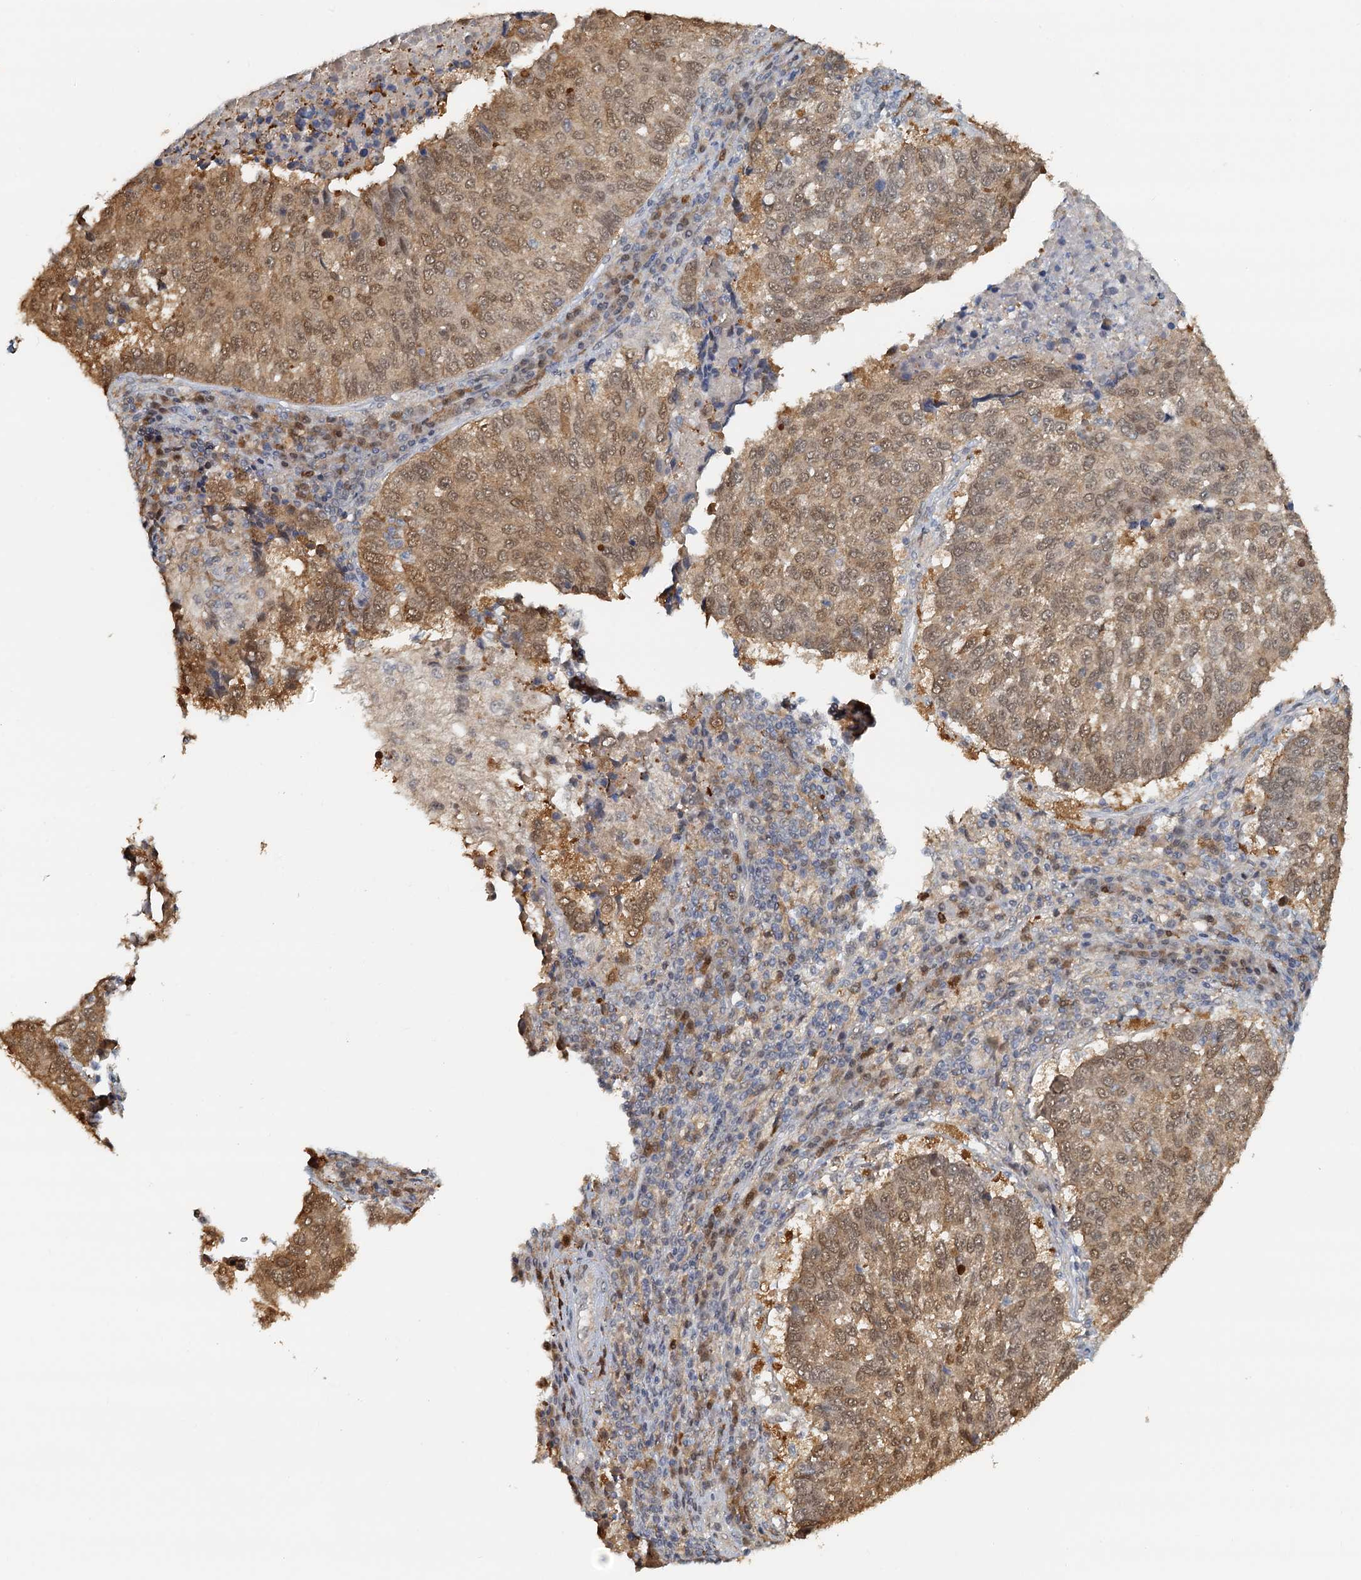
{"staining": {"intensity": "moderate", "quantity": ">75%", "location": "cytoplasmic/membranous,nuclear"}, "tissue": "lung cancer", "cell_type": "Tumor cells", "image_type": "cancer", "snomed": [{"axis": "morphology", "description": "Squamous cell carcinoma, NOS"}, {"axis": "topography", "description": "Lung"}], "caption": "High-power microscopy captured an immunohistochemistry image of lung squamous cell carcinoma, revealing moderate cytoplasmic/membranous and nuclear positivity in approximately >75% of tumor cells.", "gene": "SPINDOC", "patient": {"sex": "male", "age": 73}}